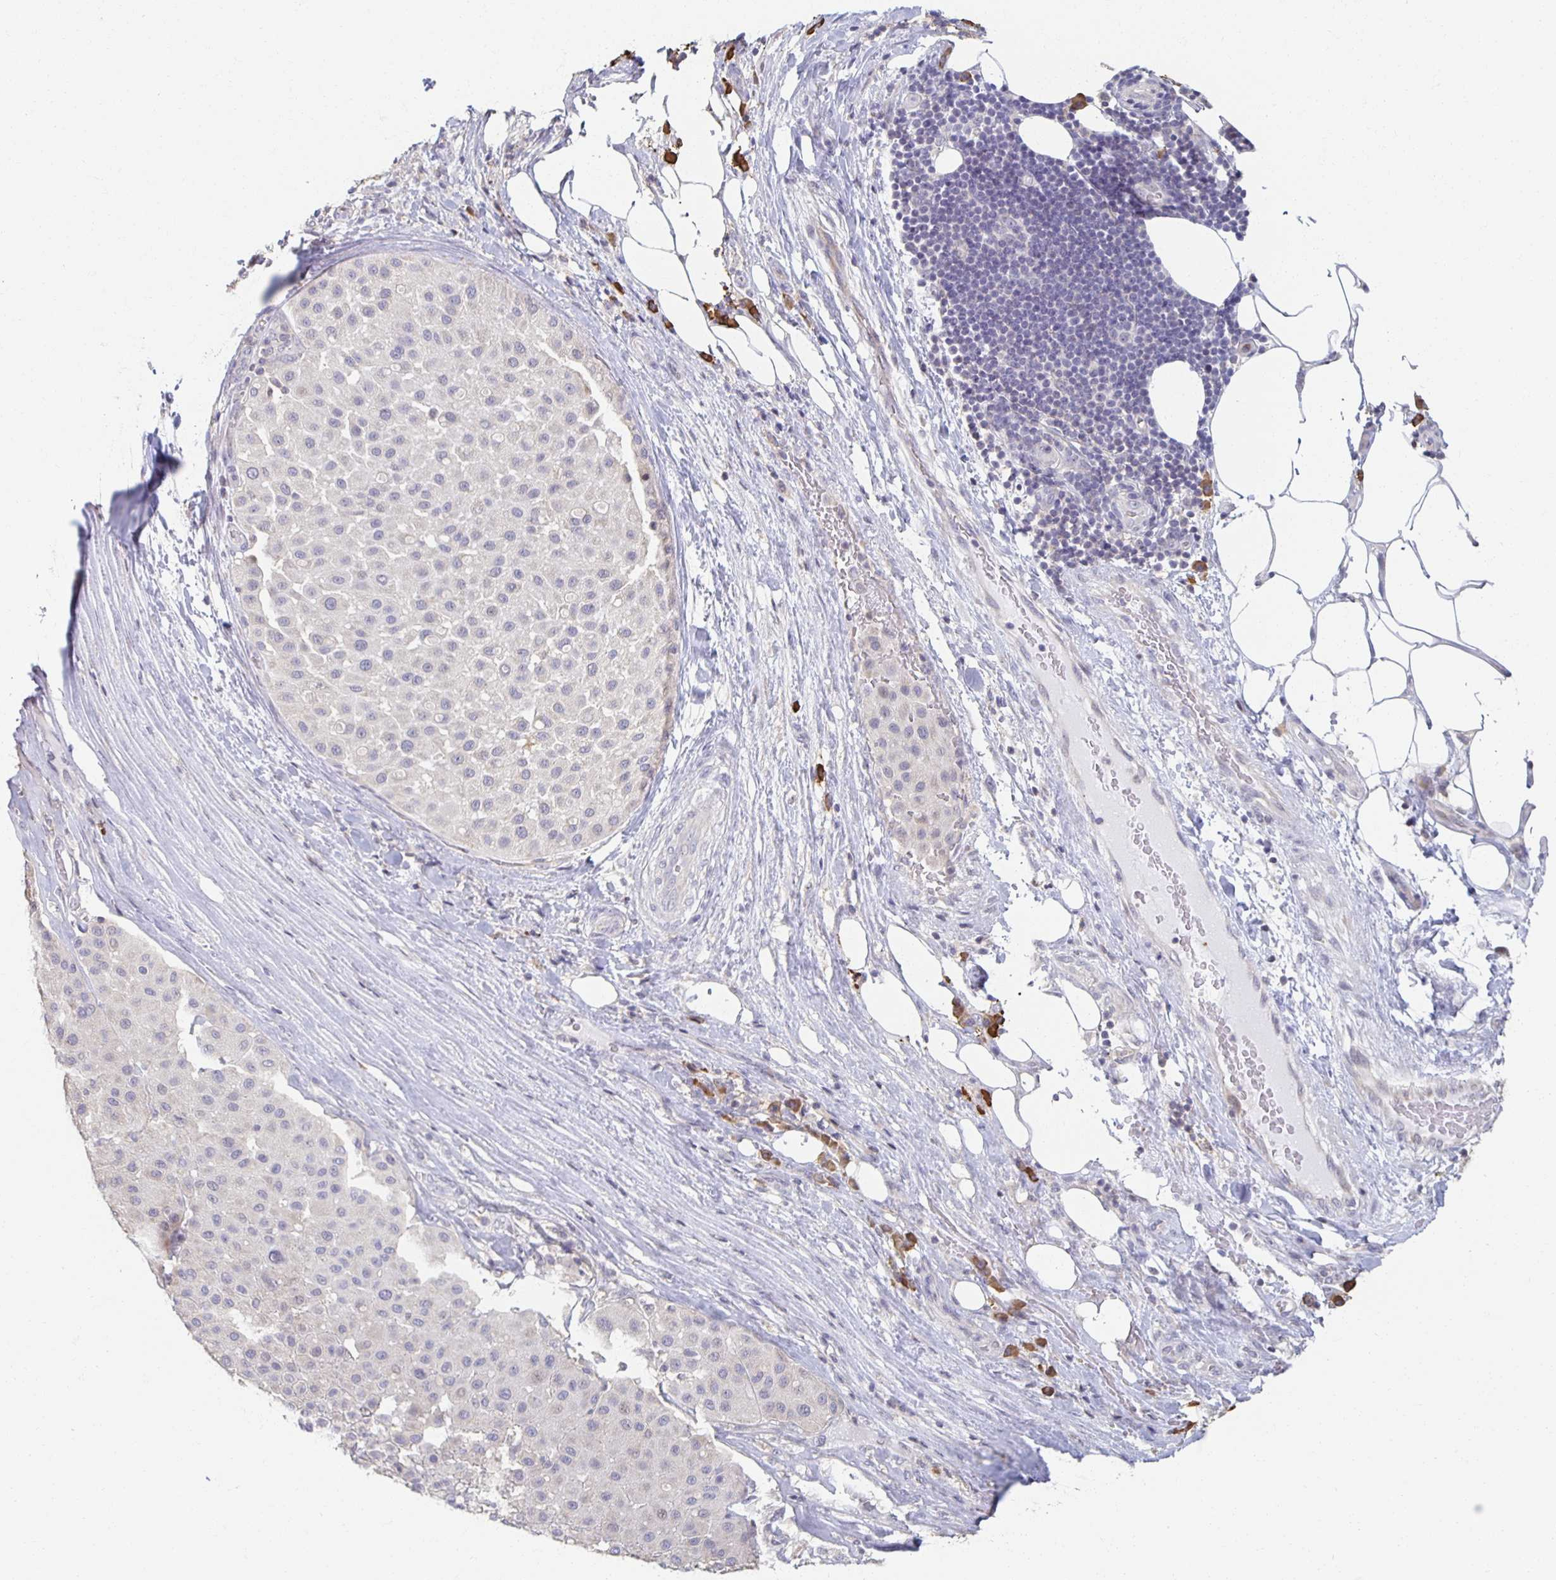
{"staining": {"intensity": "negative", "quantity": "none", "location": "none"}, "tissue": "melanoma", "cell_type": "Tumor cells", "image_type": "cancer", "snomed": [{"axis": "morphology", "description": "Malignant melanoma, Metastatic site"}, {"axis": "topography", "description": "Smooth muscle"}], "caption": "Tumor cells show no significant protein expression in melanoma. (Immunohistochemistry, brightfield microscopy, high magnification).", "gene": "ZNF692", "patient": {"sex": "male", "age": 41}}